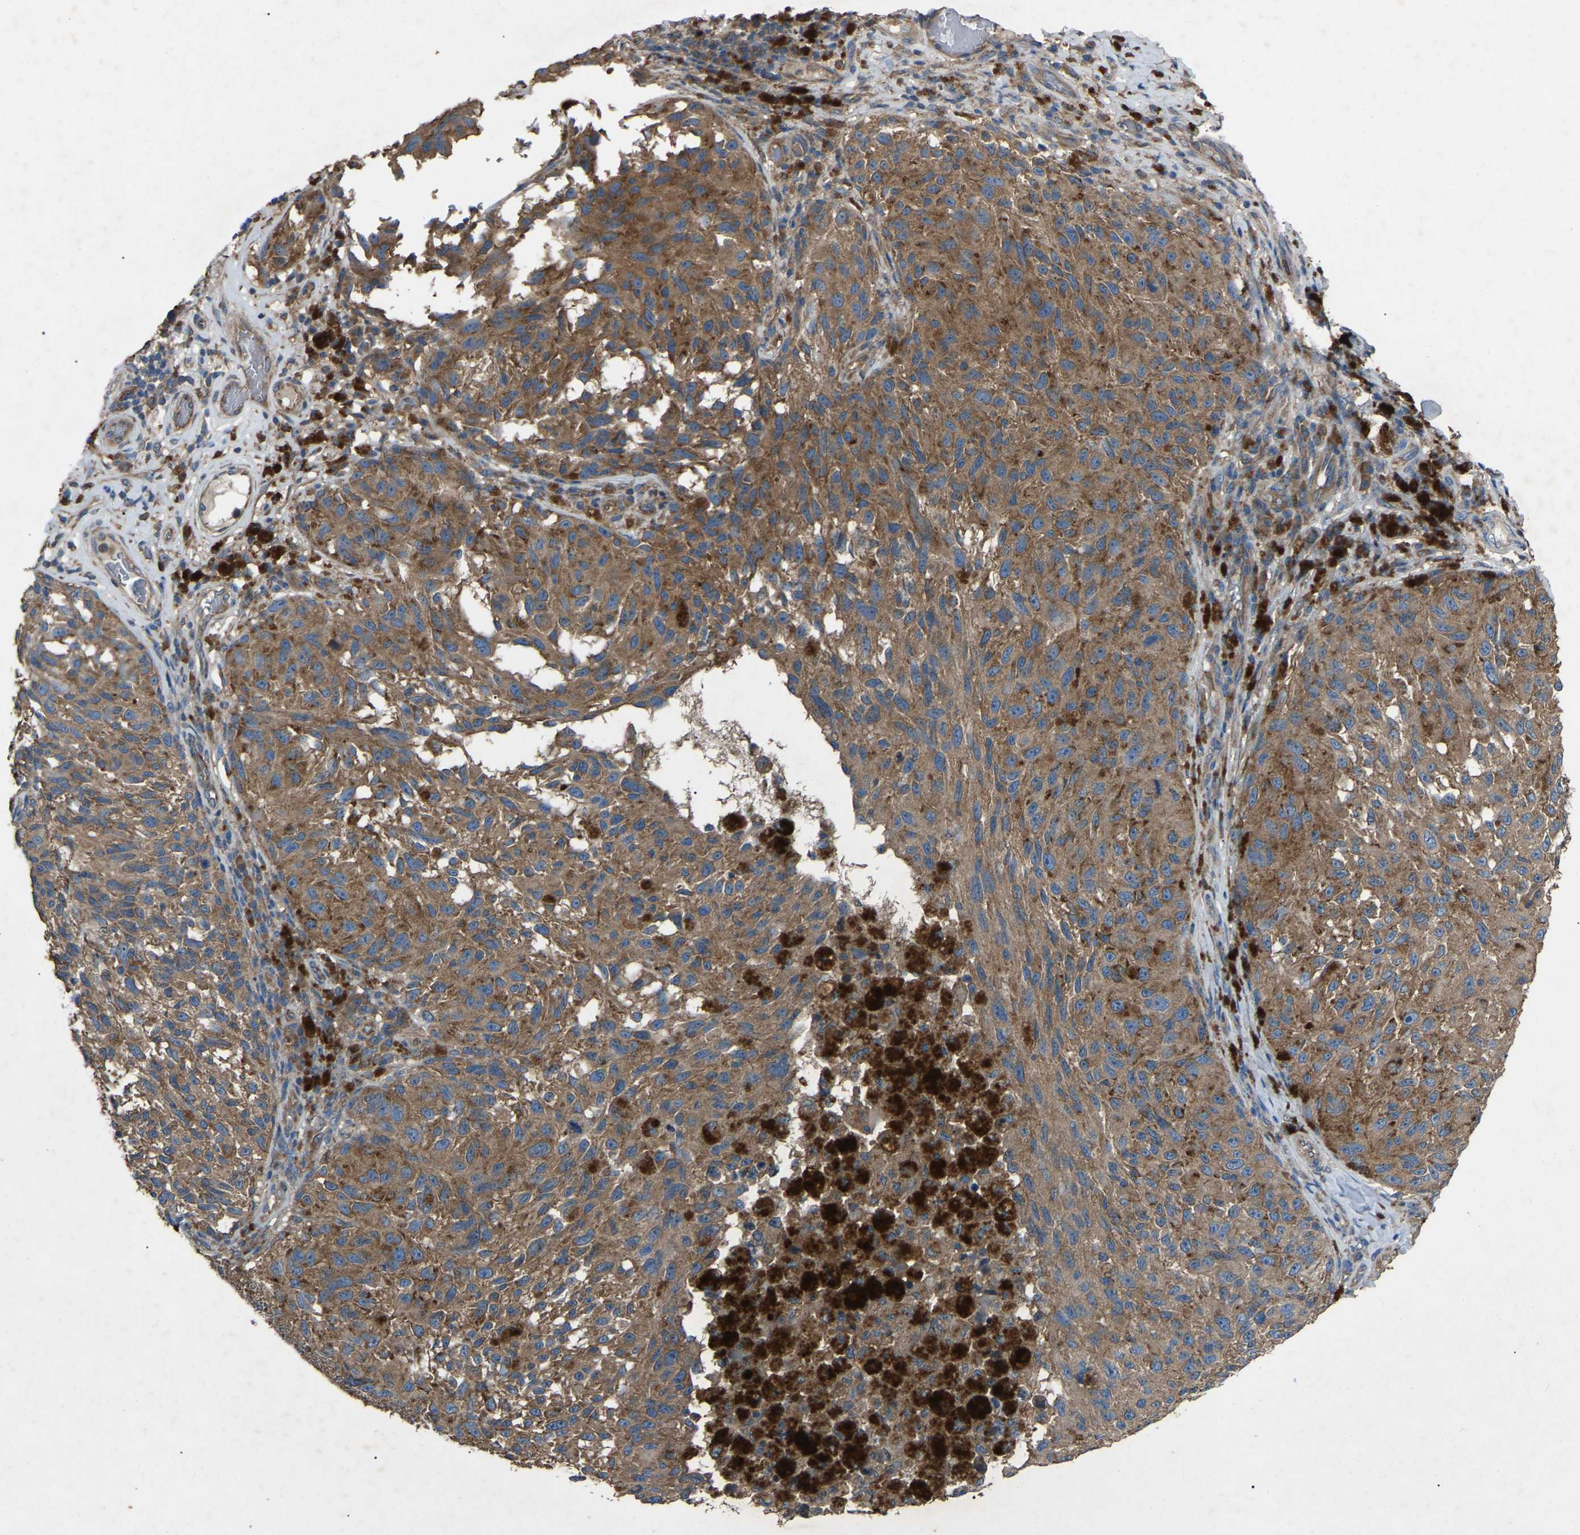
{"staining": {"intensity": "moderate", "quantity": ">75%", "location": "cytoplasmic/membranous"}, "tissue": "melanoma", "cell_type": "Tumor cells", "image_type": "cancer", "snomed": [{"axis": "morphology", "description": "Malignant melanoma, NOS"}, {"axis": "topography", "description": "Skin"}], "caption": "Melanoma stained for a protein reveals moderate cytoplasmic/membranous positivity in tumor cells. Using DAB (3,3'-diaminobenzidine) (brown) and hematoxylin (blue) stains, captured at high magnification using brightfield microscopy.", "gene": "AIMP1", "patient": {"sex": "female", "age": 73}}